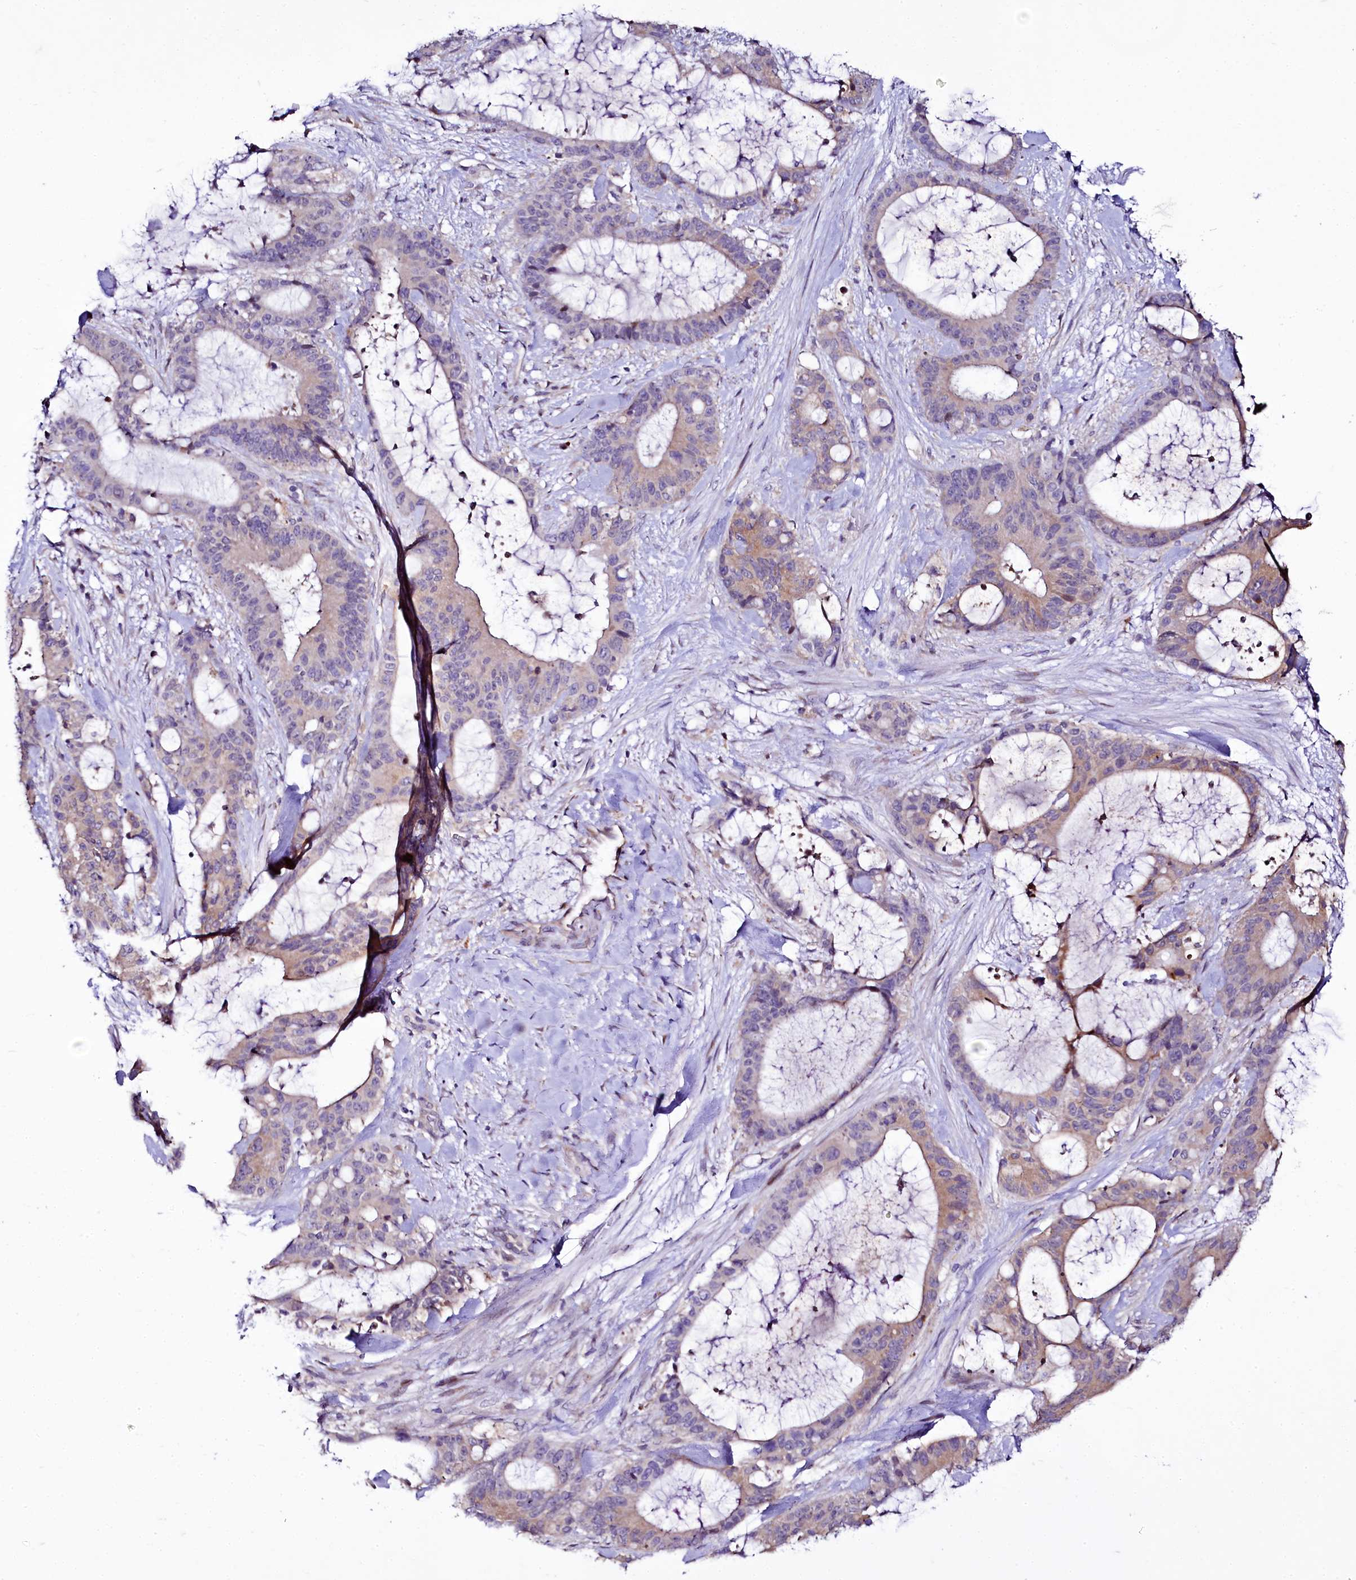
{"staining": {"intensity": "weak", "quantity": "25%-75%", "location": "cytoplasmic/membranous"}, "tissue": "liver cancer", "cell_type": "Tumor cells", "image_type": "cancer", "snomed": [{"axis": "morphology", "description": "Normal tissue, NOS"}, {"axis": "morphology", "description": "Cholangiocarcinoma"}, {"axis": "topography", "description": "Liver"}, {"axis": "topography", "description": "Peripheral nerve tissue"}], "caption": "This is a histology image of immunohistochemistry (IHC) staining of cholangiocarcinoma (liver), which shows weak positivity in the cytoplasmic/membranous of tumor cells.", "gene": "ZC3H12C", "patient": {"sex": "female", "age": 73}}